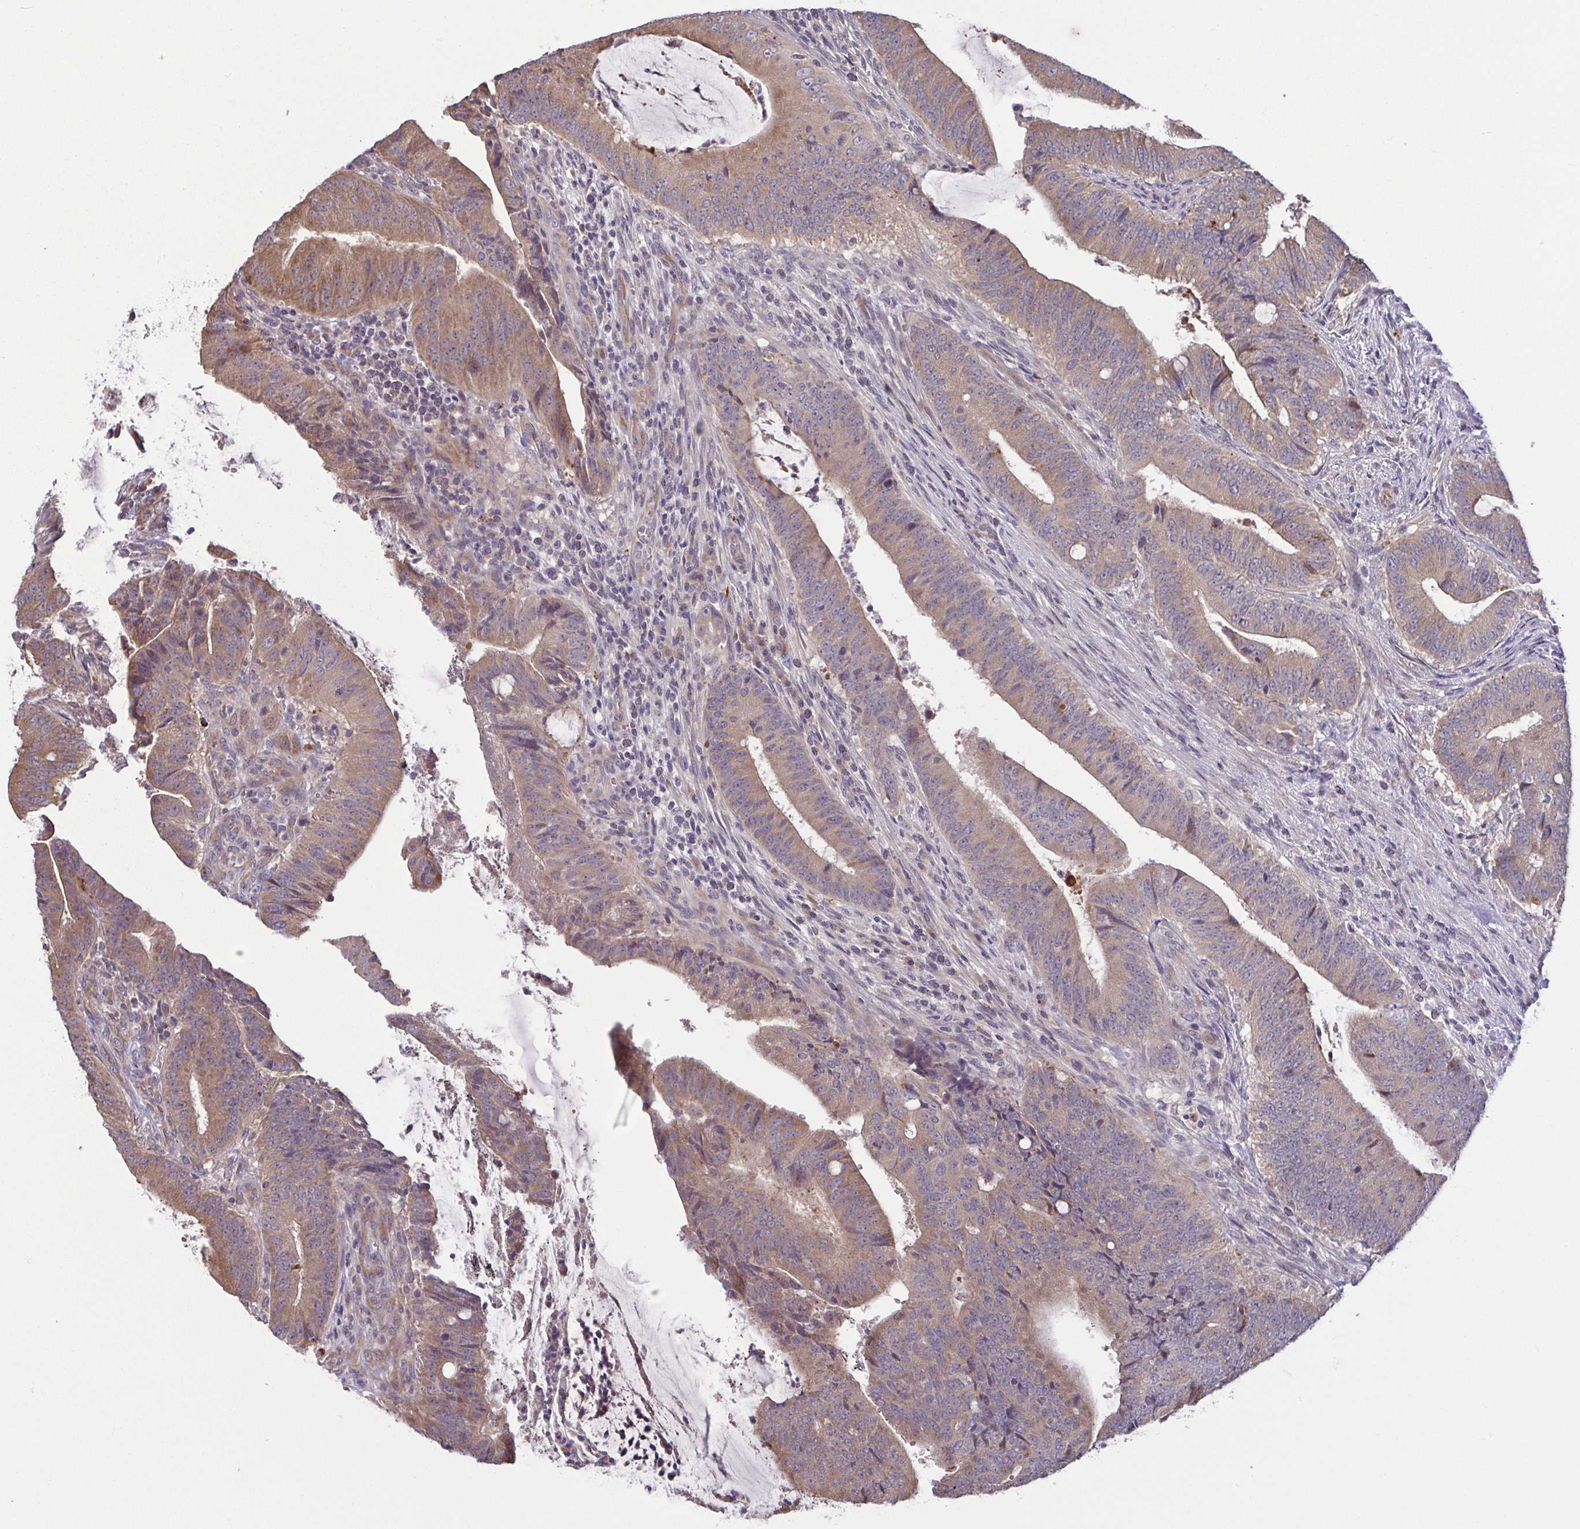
{"staining": {"intensity": "moderate", "quantity": ">75%", "location": "cytoplasmic/membranous"}, "tissue": "colorectal cancer", "cell_type": "Tumor cells", "image_type": "cancer", "snomed": [{"axis": "morphology", "description": "Adenocarcinoma, NOS"}, {"axis": "topography", "description": "Colon"}], "caption": "Human colorectal cancer stained with a protein marker displays moderate staining in tumor cells.", "gene": "OSBPL7", "patient": {"sex": "female", "age": 43}}